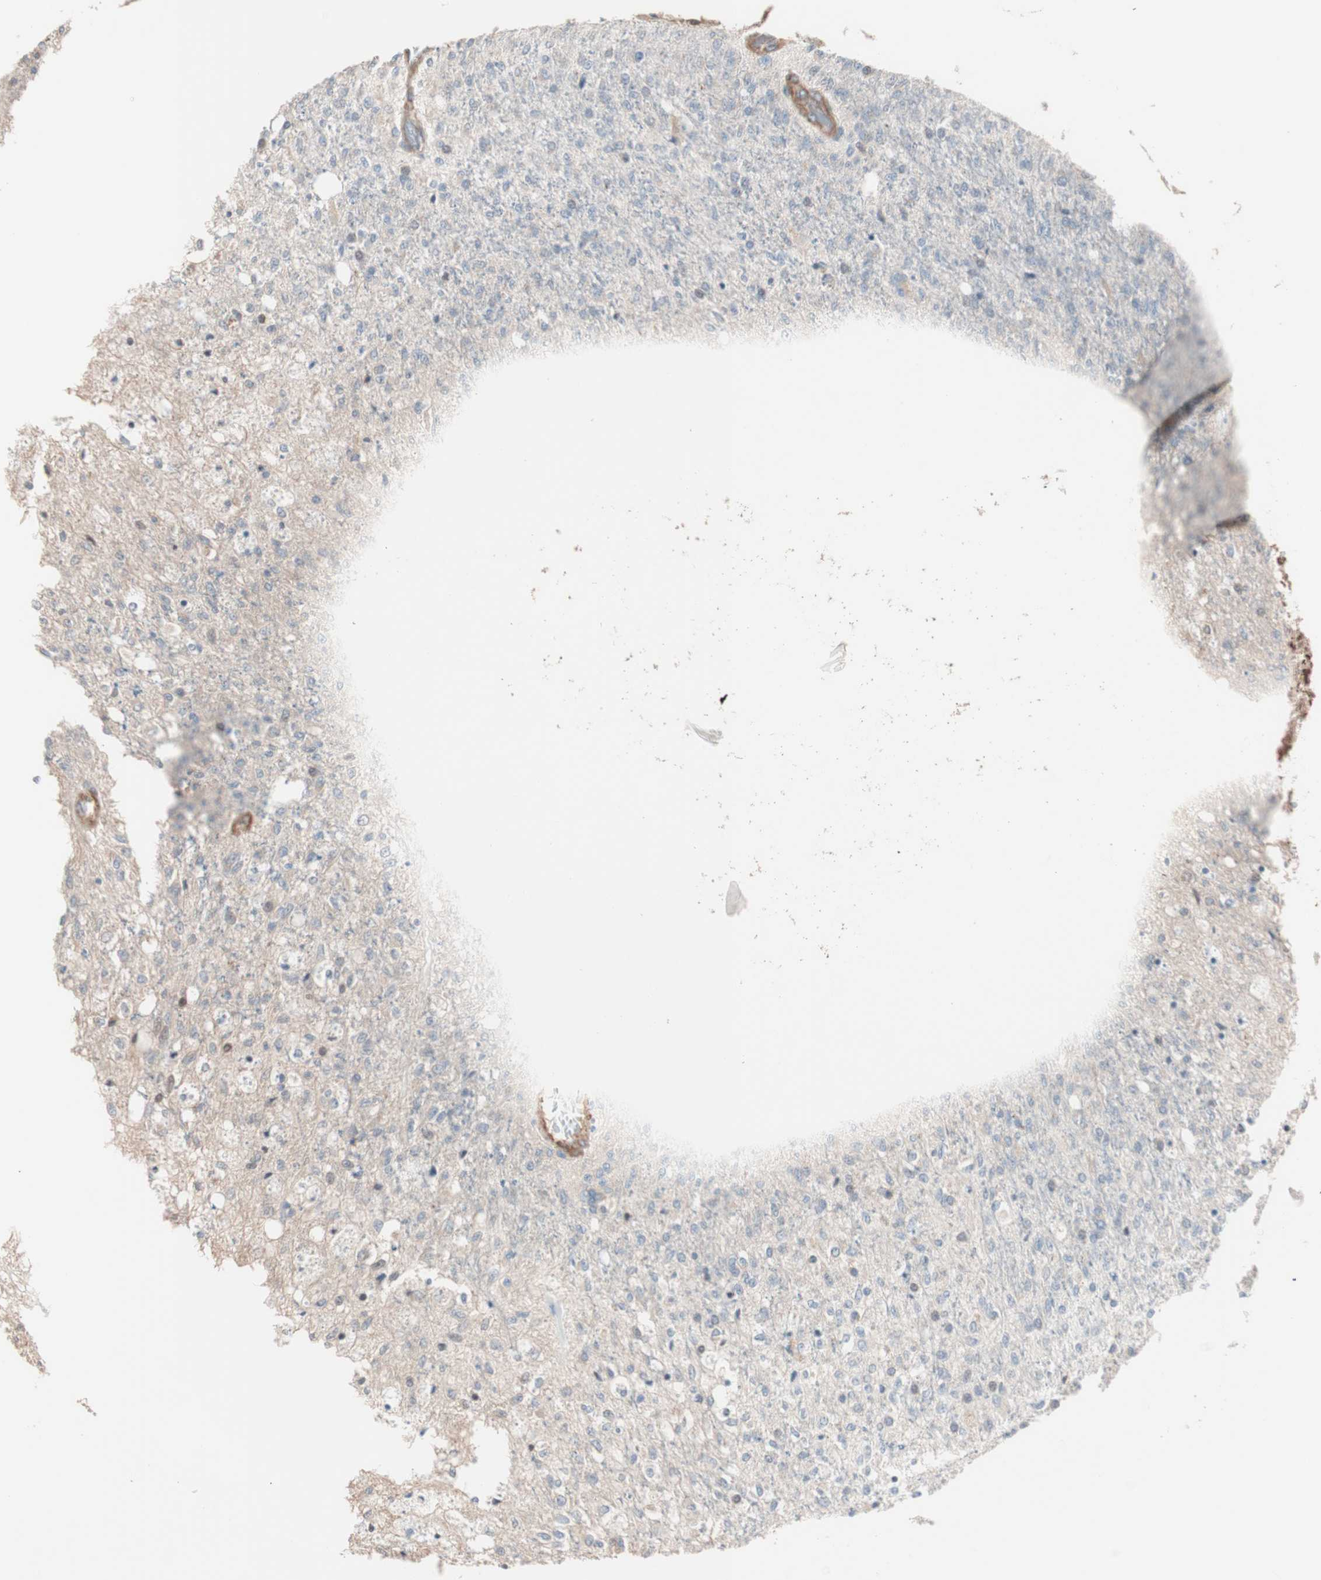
{"staining": {"intensity": "weak", "quantity": "<25%", "location": "cytoplasmic/membranous"}, "tissue": "glioma", "cell_type": "Tumor cells", "image_type": "cancer", "snomed": [{"axis": "morphology", "description": "Normal tissue, NOS"}, {"axis": "morphology", "description": "Glioma, malignant, High grade"}, {"axis": "topography", "description": "Cerebral cortex"}], "caption": "Immunohistochemistry image of human glioma stained for a protein (brown), which displays no expression in tumor cells.", "gene": "ALG5", "patient": {"sex": "male", "age": 77}}